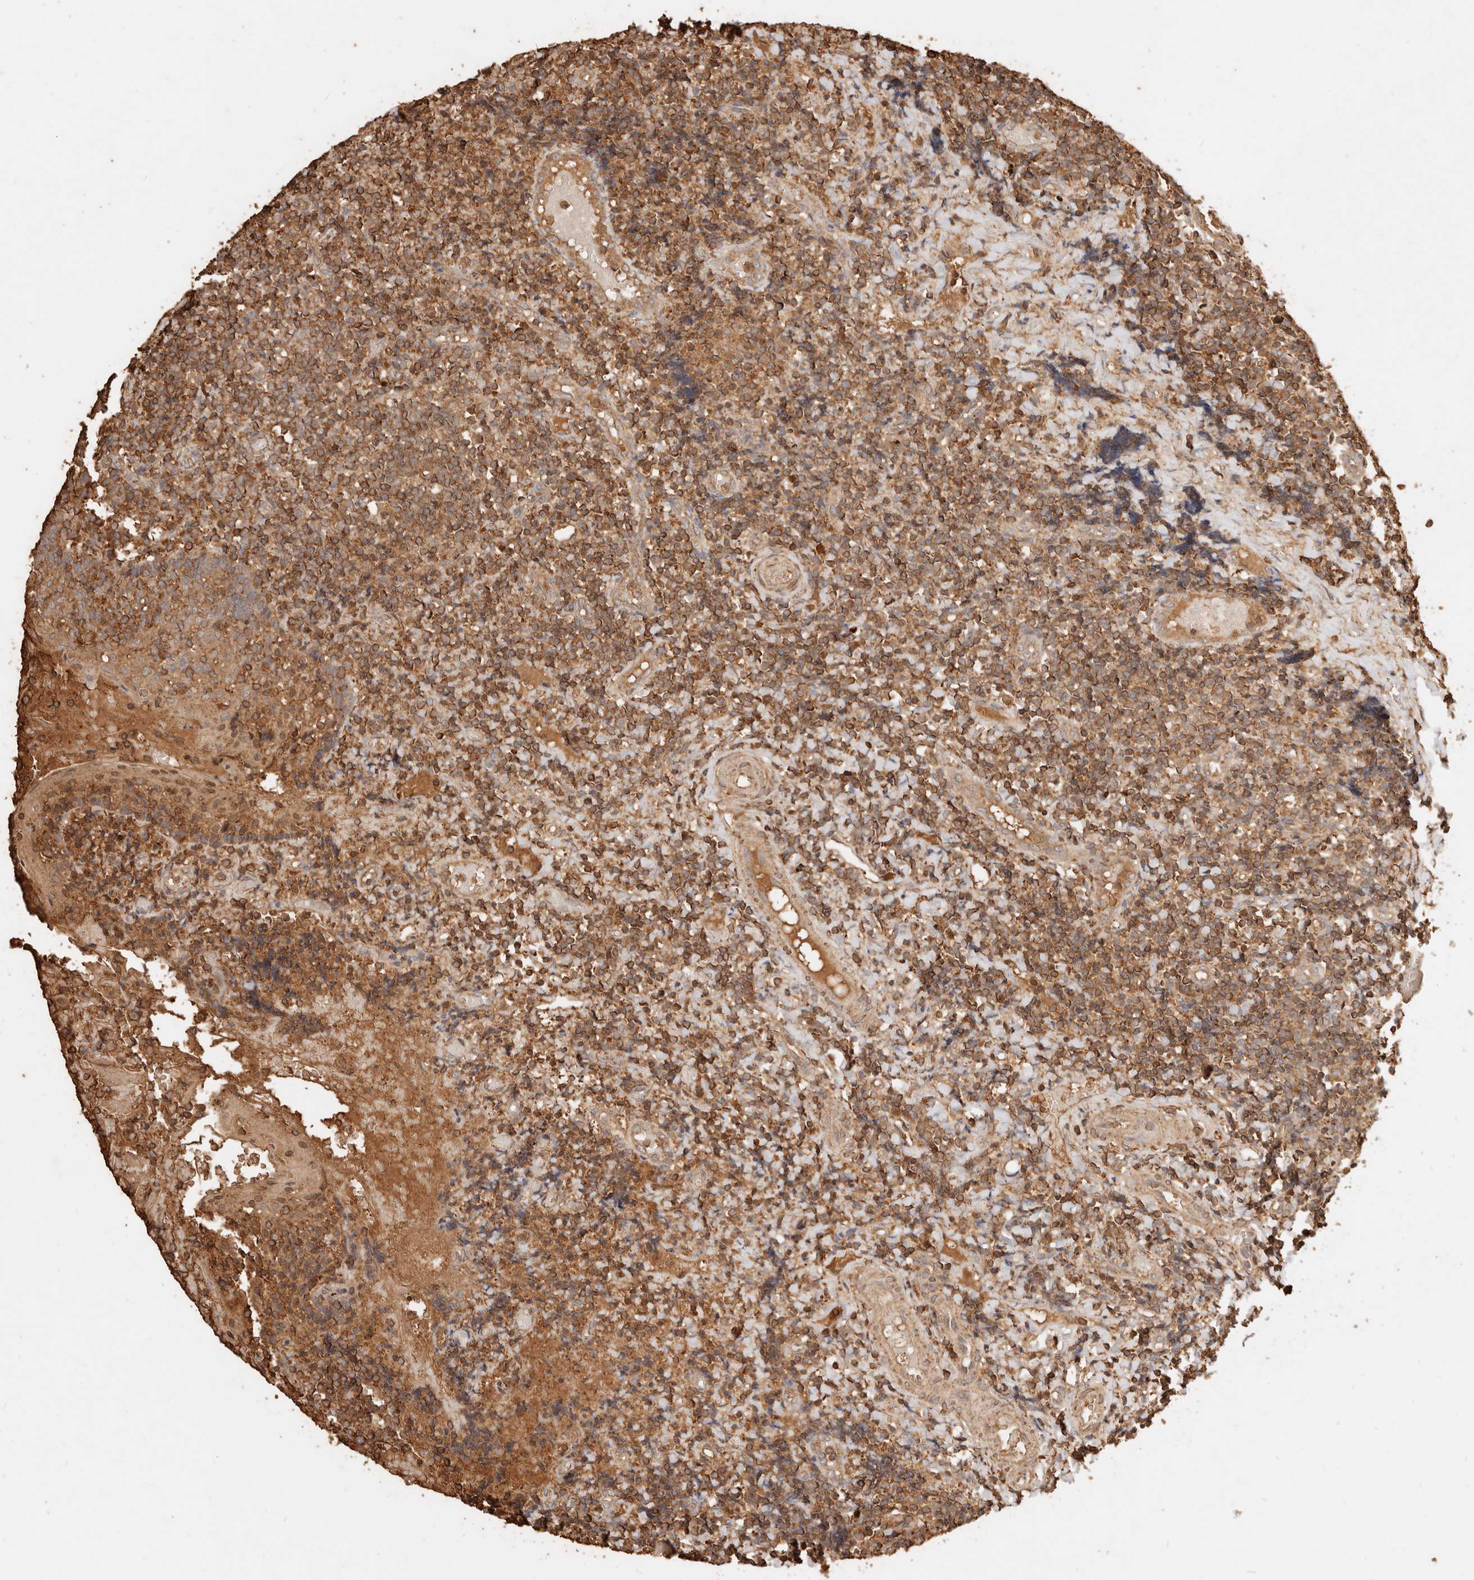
{"staining": {"intensity": "moderate", "quantity": ">75%", "location": "cytoplasmic/membranous"}, "tissue": "tonsil", "cell_type": "Germinal center cells", "image_type": "normal", "snomed": [{"axis": "morphology", "description": "Normal tissue, NOS"}, {"axis": "topography", "description": "Tonsil"}], "caption": "A high-resolution micrograph shows IHC staining of normal tonsil, which demonstrates moderate cytoplasmic/membranous staining in about >75% of germinal center cells. (DAB IHC, brown staining for protein, blue staining for nuclei).", "gene": "FAM180B", "patient": {"sex": "female", "age": 19}}